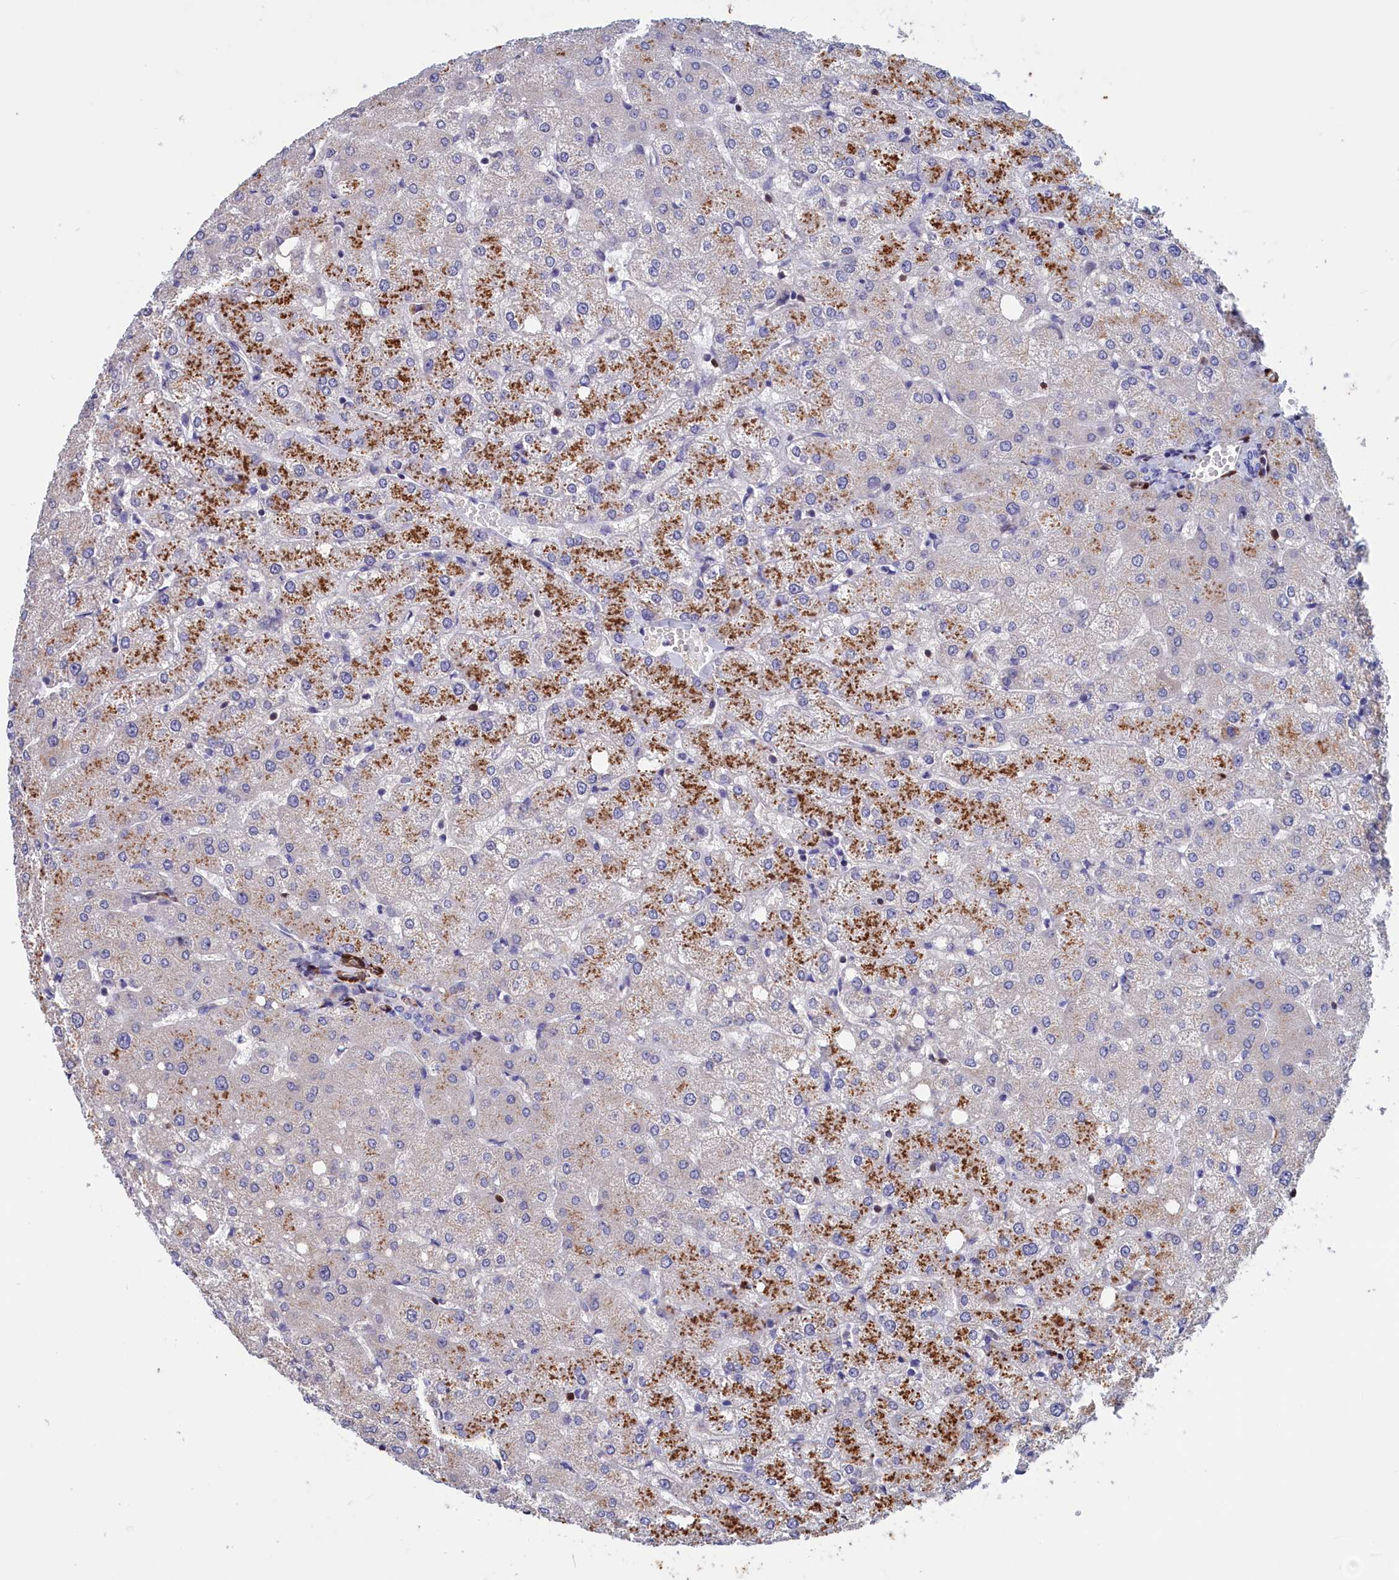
{"staining": {"intensity": "negative", "quantity": "none", "location": "none"}, "tissue": "liver", "cell_type": "Cholangiocytes", "image_type": "normal", "snomed": [{"axis": "morphology", "description": "Normal tissue, NOS"}, {"axis": "topography", "description": "Liver"}], "caption": "A histopathology image of human liver is negative for staining in cholangiocytes. (DAB IHC with hematoxylin counter stain).", "gene": "CRIP1", "patient": {"sex": "female", "age": 54}}